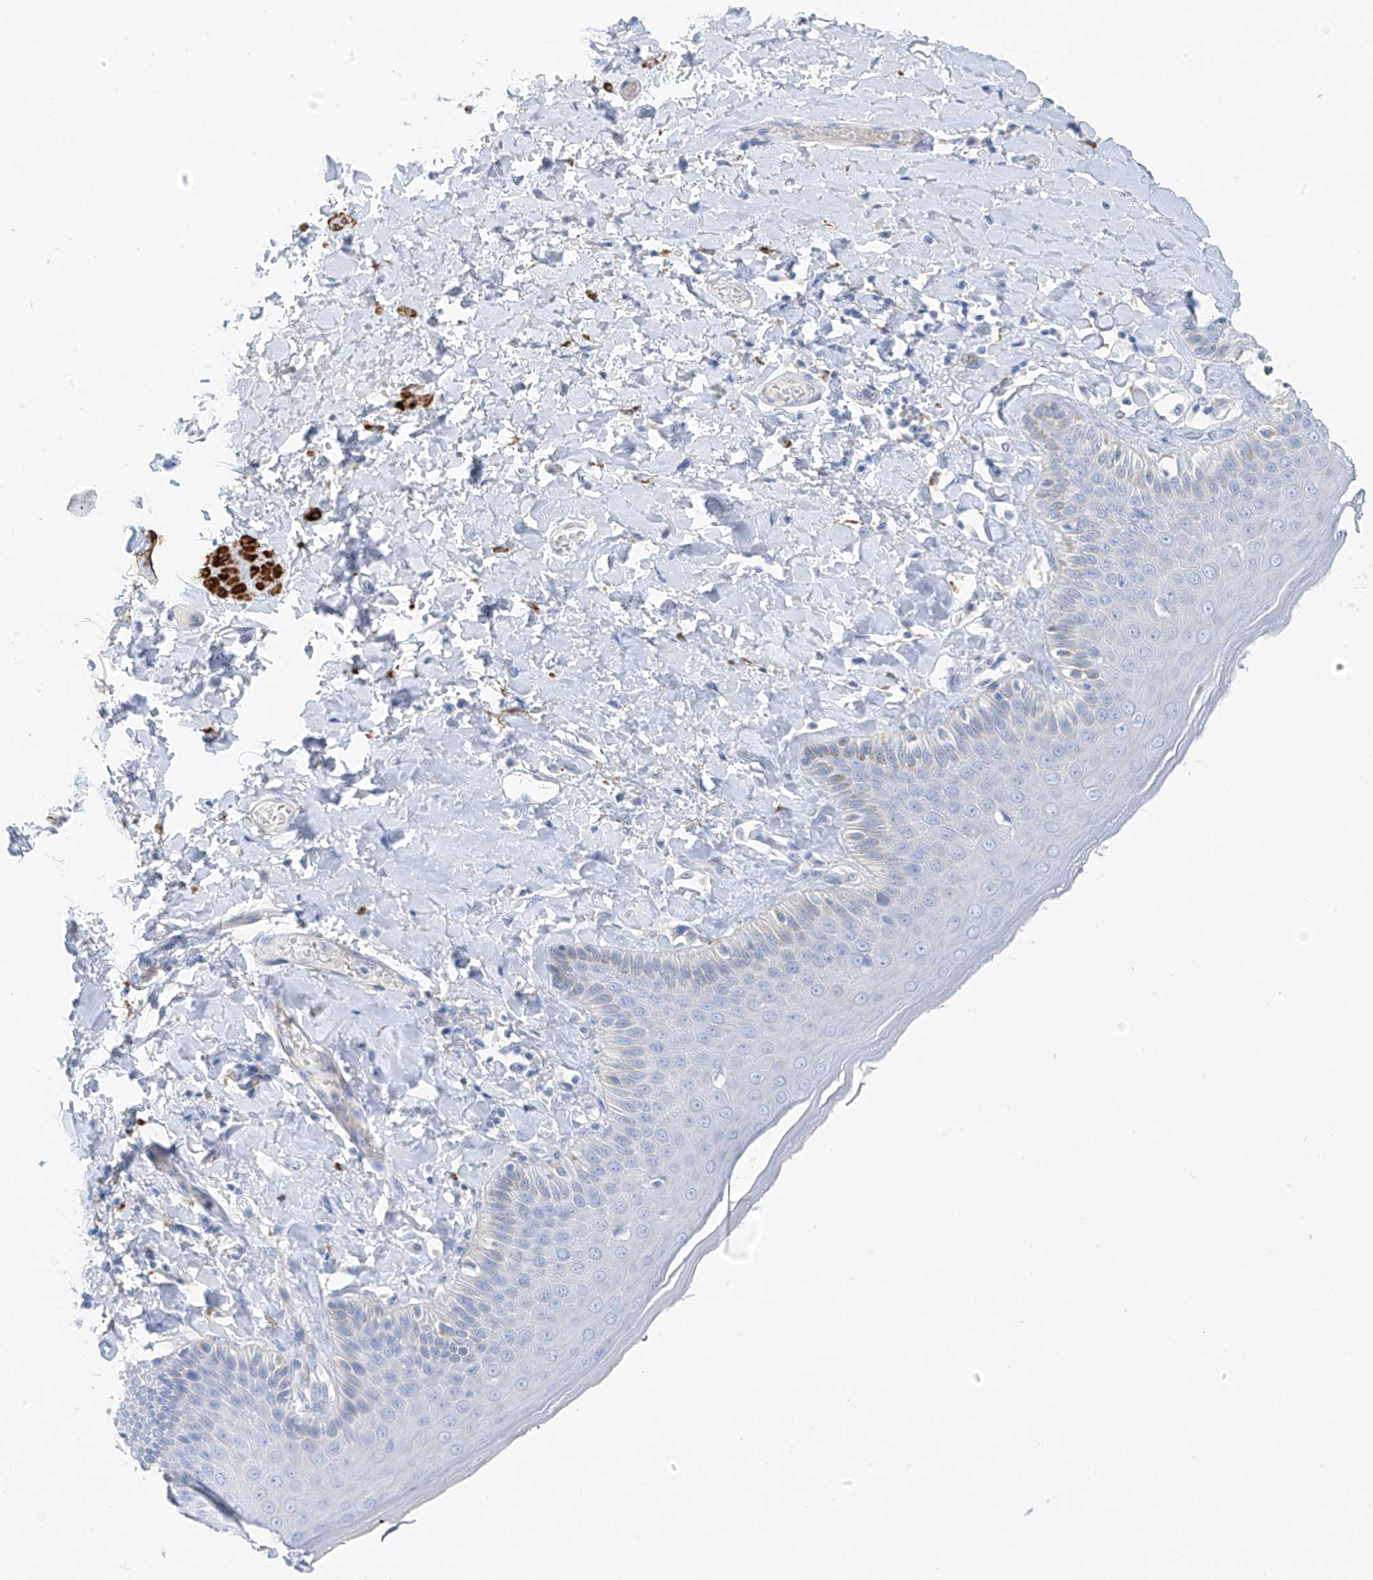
{"staining": {"intensity": "moderate", "quantity": "<25%", "location": "cytoplasmic/membranous"}, "tissue": "skin", "cell_type": "Epidermal cells", "image_type": "normal", "snomed": [{"axis": "morphology", "description": "Normal tissue, NOS"}, {"axis": "topography", "description": "Anal"}], "caption": "DAB immunohistochemical staining of normal skin demonstrates moderate cytoplasmic/membranous protein staining in approximately <25% of epidermal cells.", "gene": "GLMP", "patient": {"sex": "male", "age": 69}}